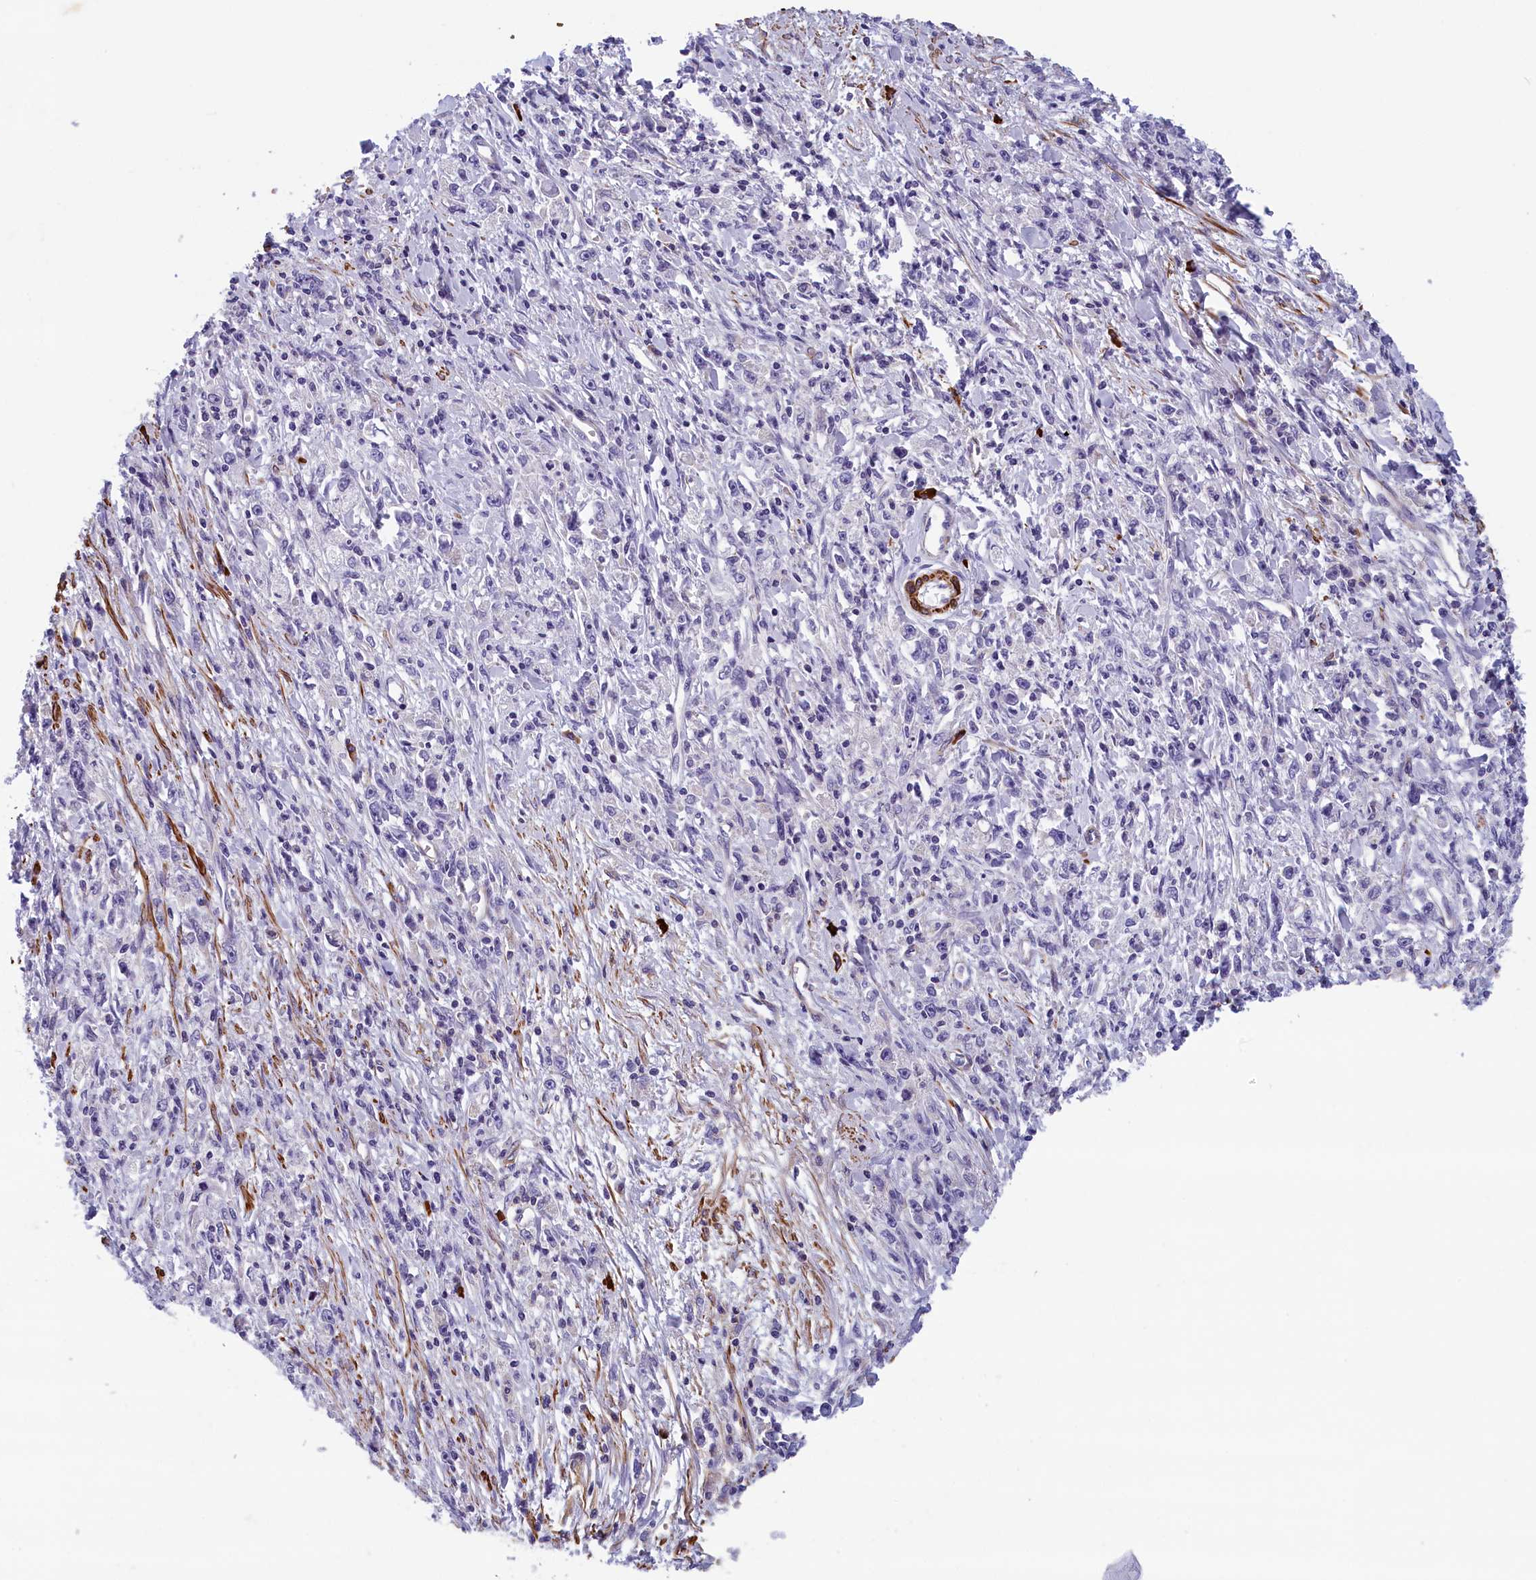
{"staining": {"intensity": "negative", "quantity": "none", "location": "none"}, "tissue": "stomach cancer", "cell_type": "Tumor cells", "image_type": "cancer", "snomed": [{"axis": "morphology", "description": "Adenocarcinoma, NOS"}, {"axis": "topography", "description": "Stomach"}], "caption": "The histopathology image shows no significant staining in tumor cells of stomach cancer.", "gene": "BCL2L13", "patient": {"sex": "female", "age": 59}}